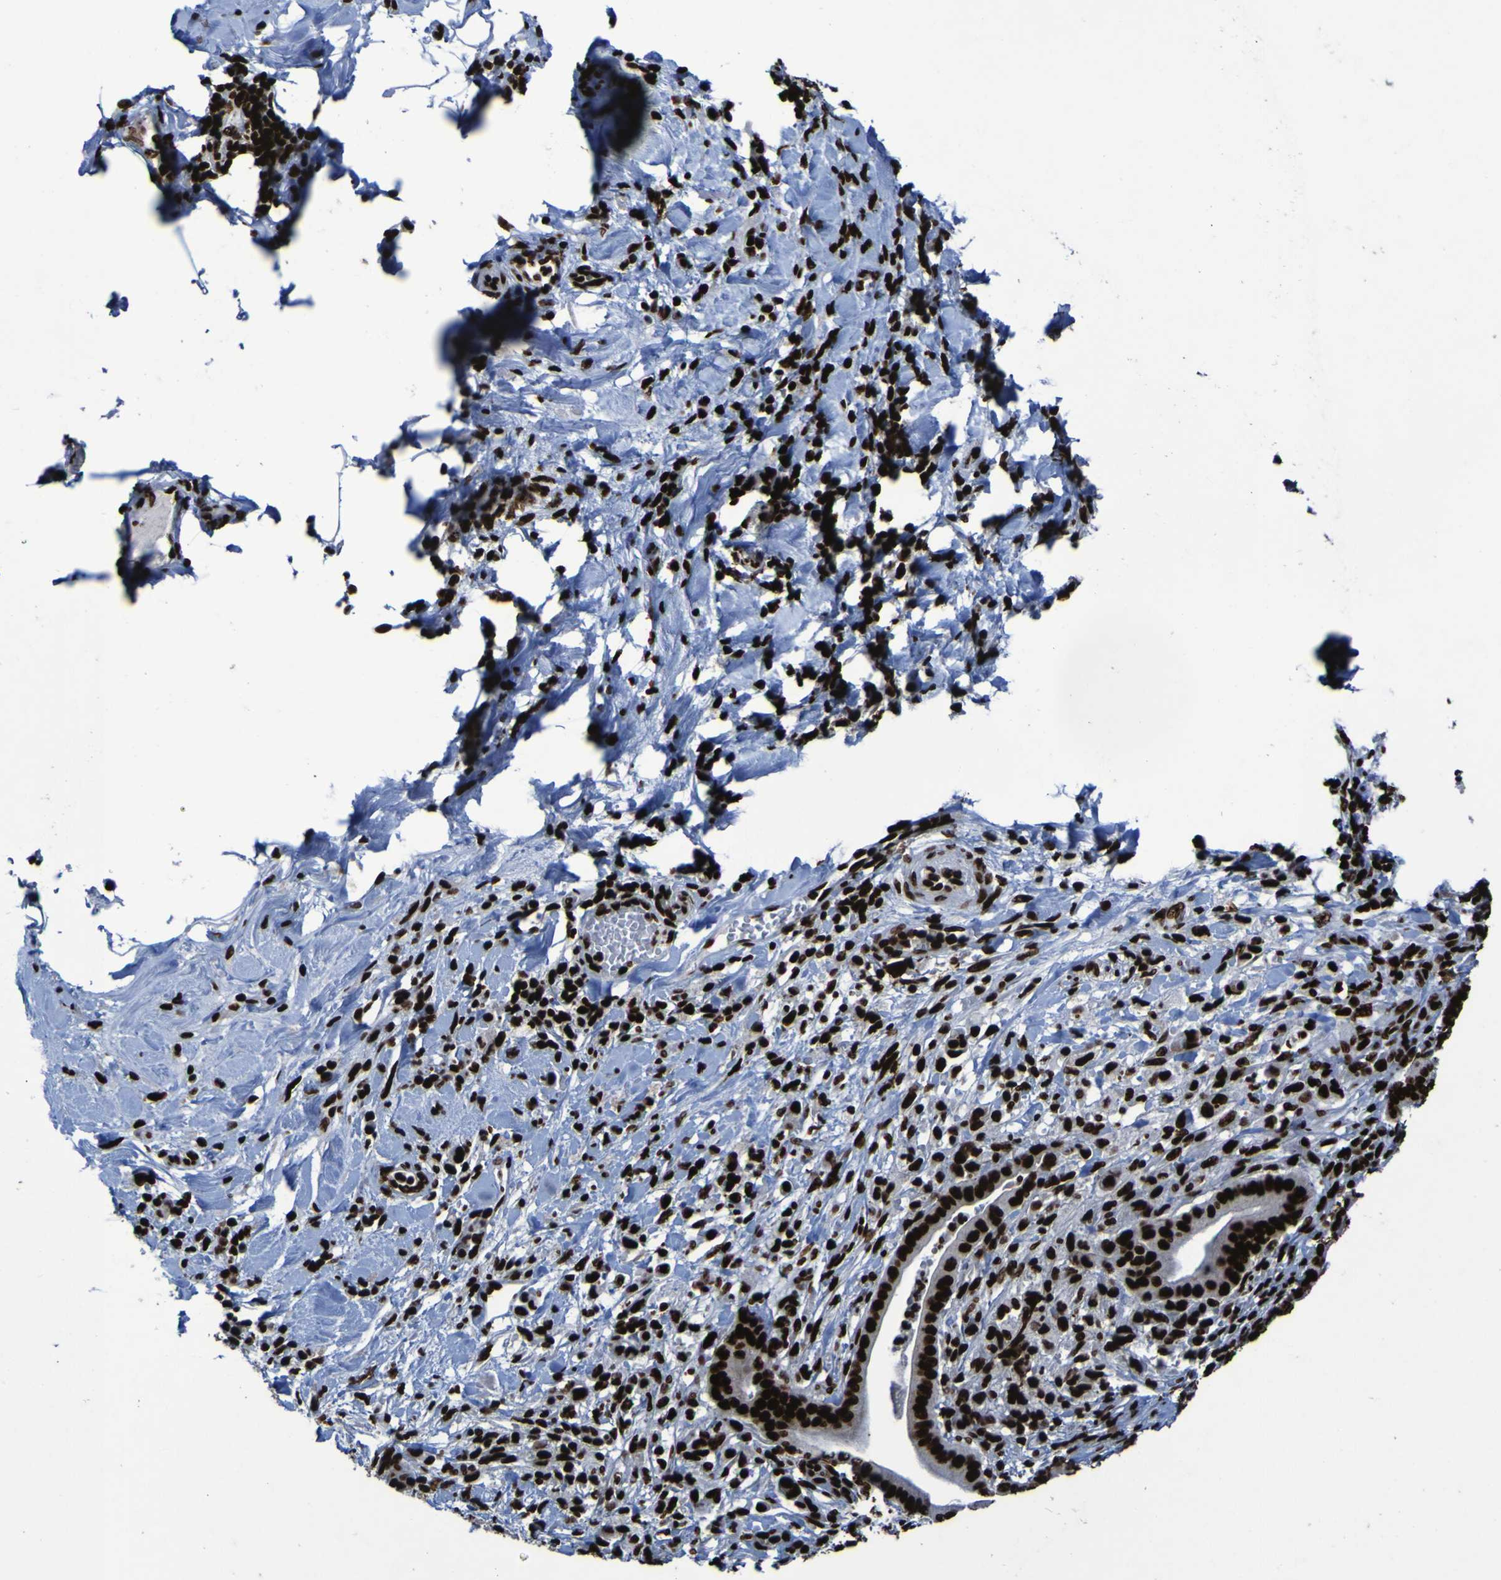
{"staining": {"intensity": "strong", "quantity": ">75%", "location": "nuclear"}, "tissue": "pancreatic cancer", "cell_type": "Tumor cells", "image_type": "cancer", "snomed": [{"axis": "morphology", "description": "Adenocarcinoma, NOS"}, {"axis": "topography", "description": "Pancreas"}], "caption": "Tumor cells display strong nuclear staining in approximately >75% of cells in pancreatic adenocarcinoma.", "gene": "NPM1", "patient": {"sex": "male", "age": 63}}